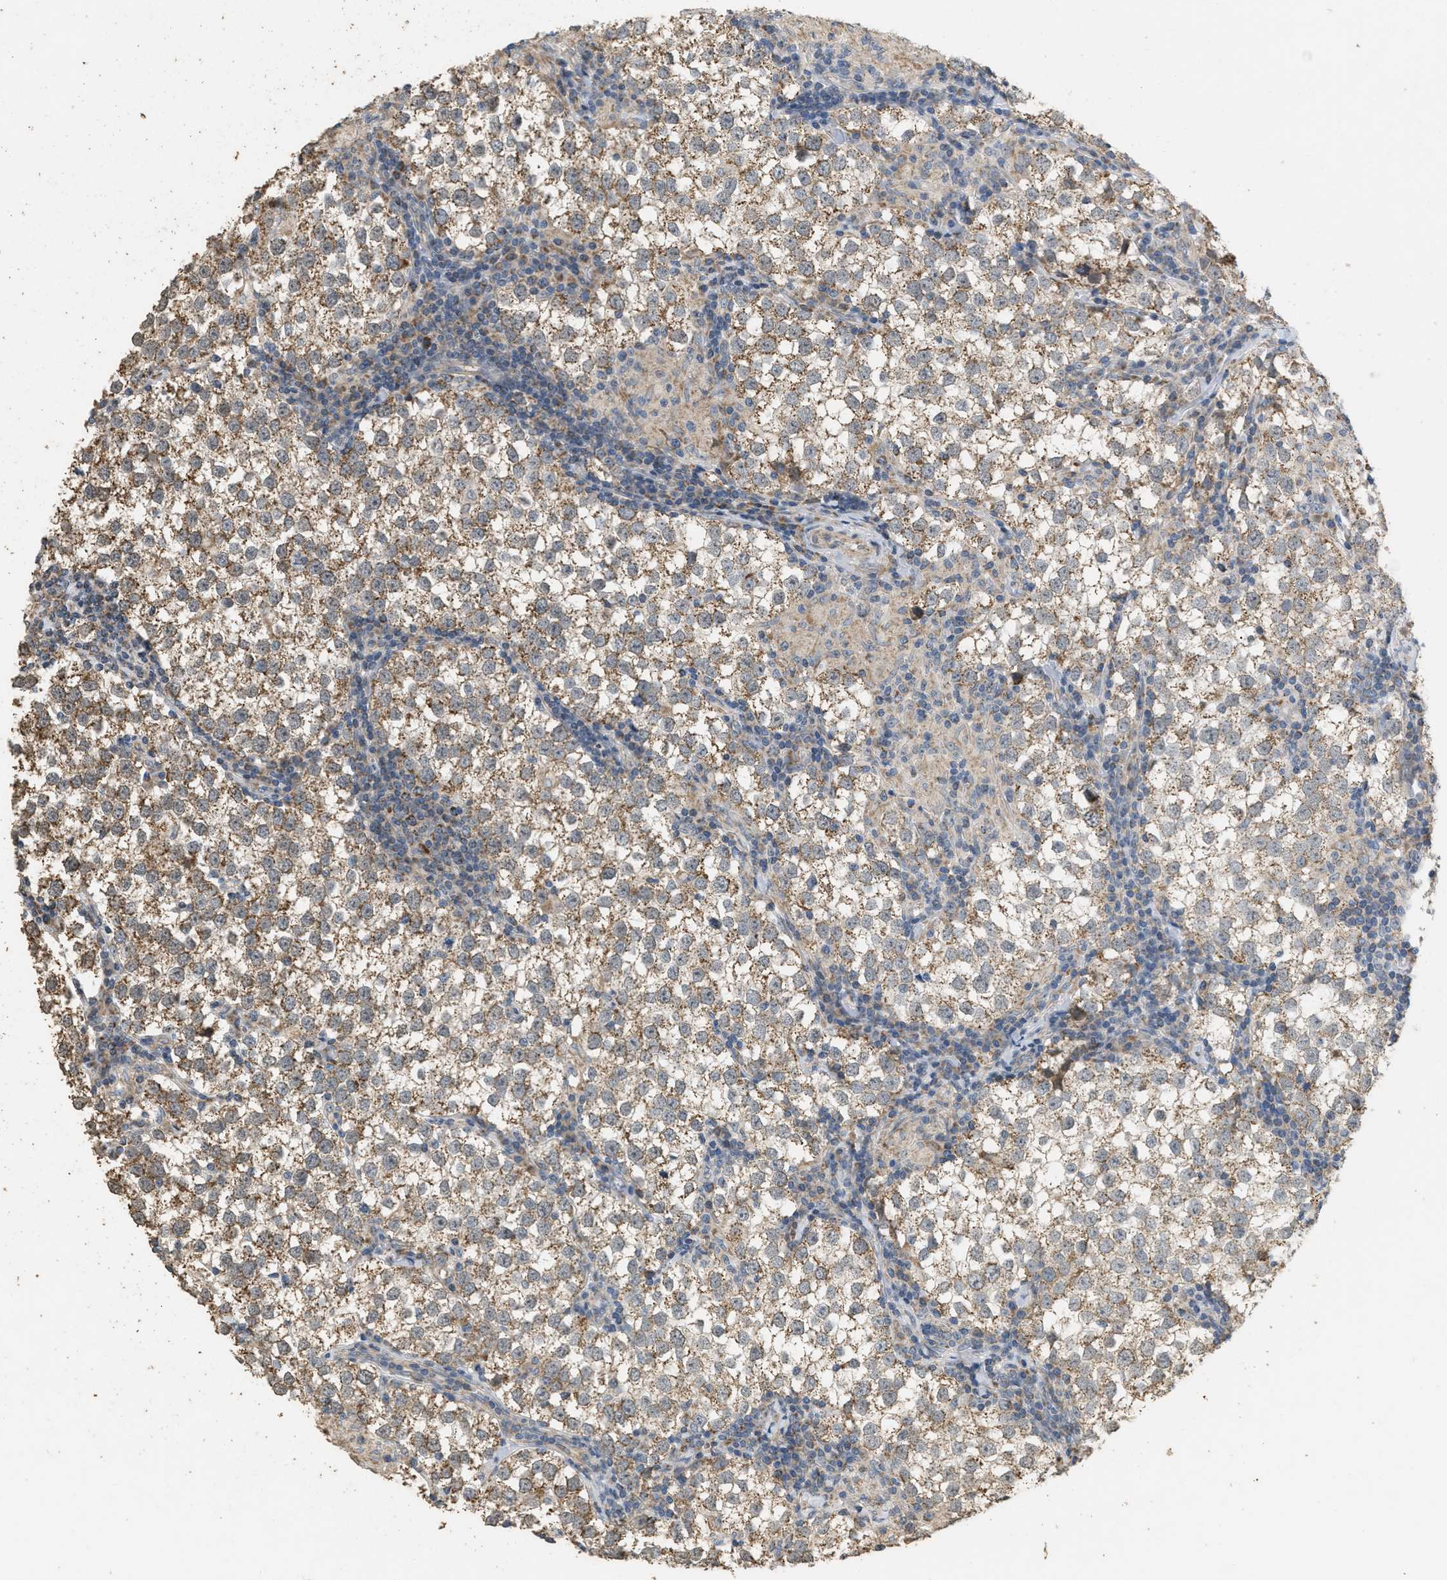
{"staining": {"intensity": "moderate", "quantity": ">75%", "location": "cytoplasmic/membranous"}, "tissue": "testis cancer", "cell_type": "Tumor cells", "image_type": "cancer", "snomed": [{"axis": "morphology", "description": "Seminoma, NOS"}, {"axis": "morphology", "description": "Carcinoma, Embryonal, NOS"}, {"axis": "topography", "description": "Testis"}], "caption": "Immunohistochemistry (IHC) image of neoplastic tissue: testis cancer stained using immunohistochemistry shows medium levels of moderate protein expression localized specifically in the cytoplasmic/membranous of tumor cells, appearing as a cytoplasmic/membranous brown color.", "gene": "KCNA4", "patient": {"sex": "male", "age": 36}}